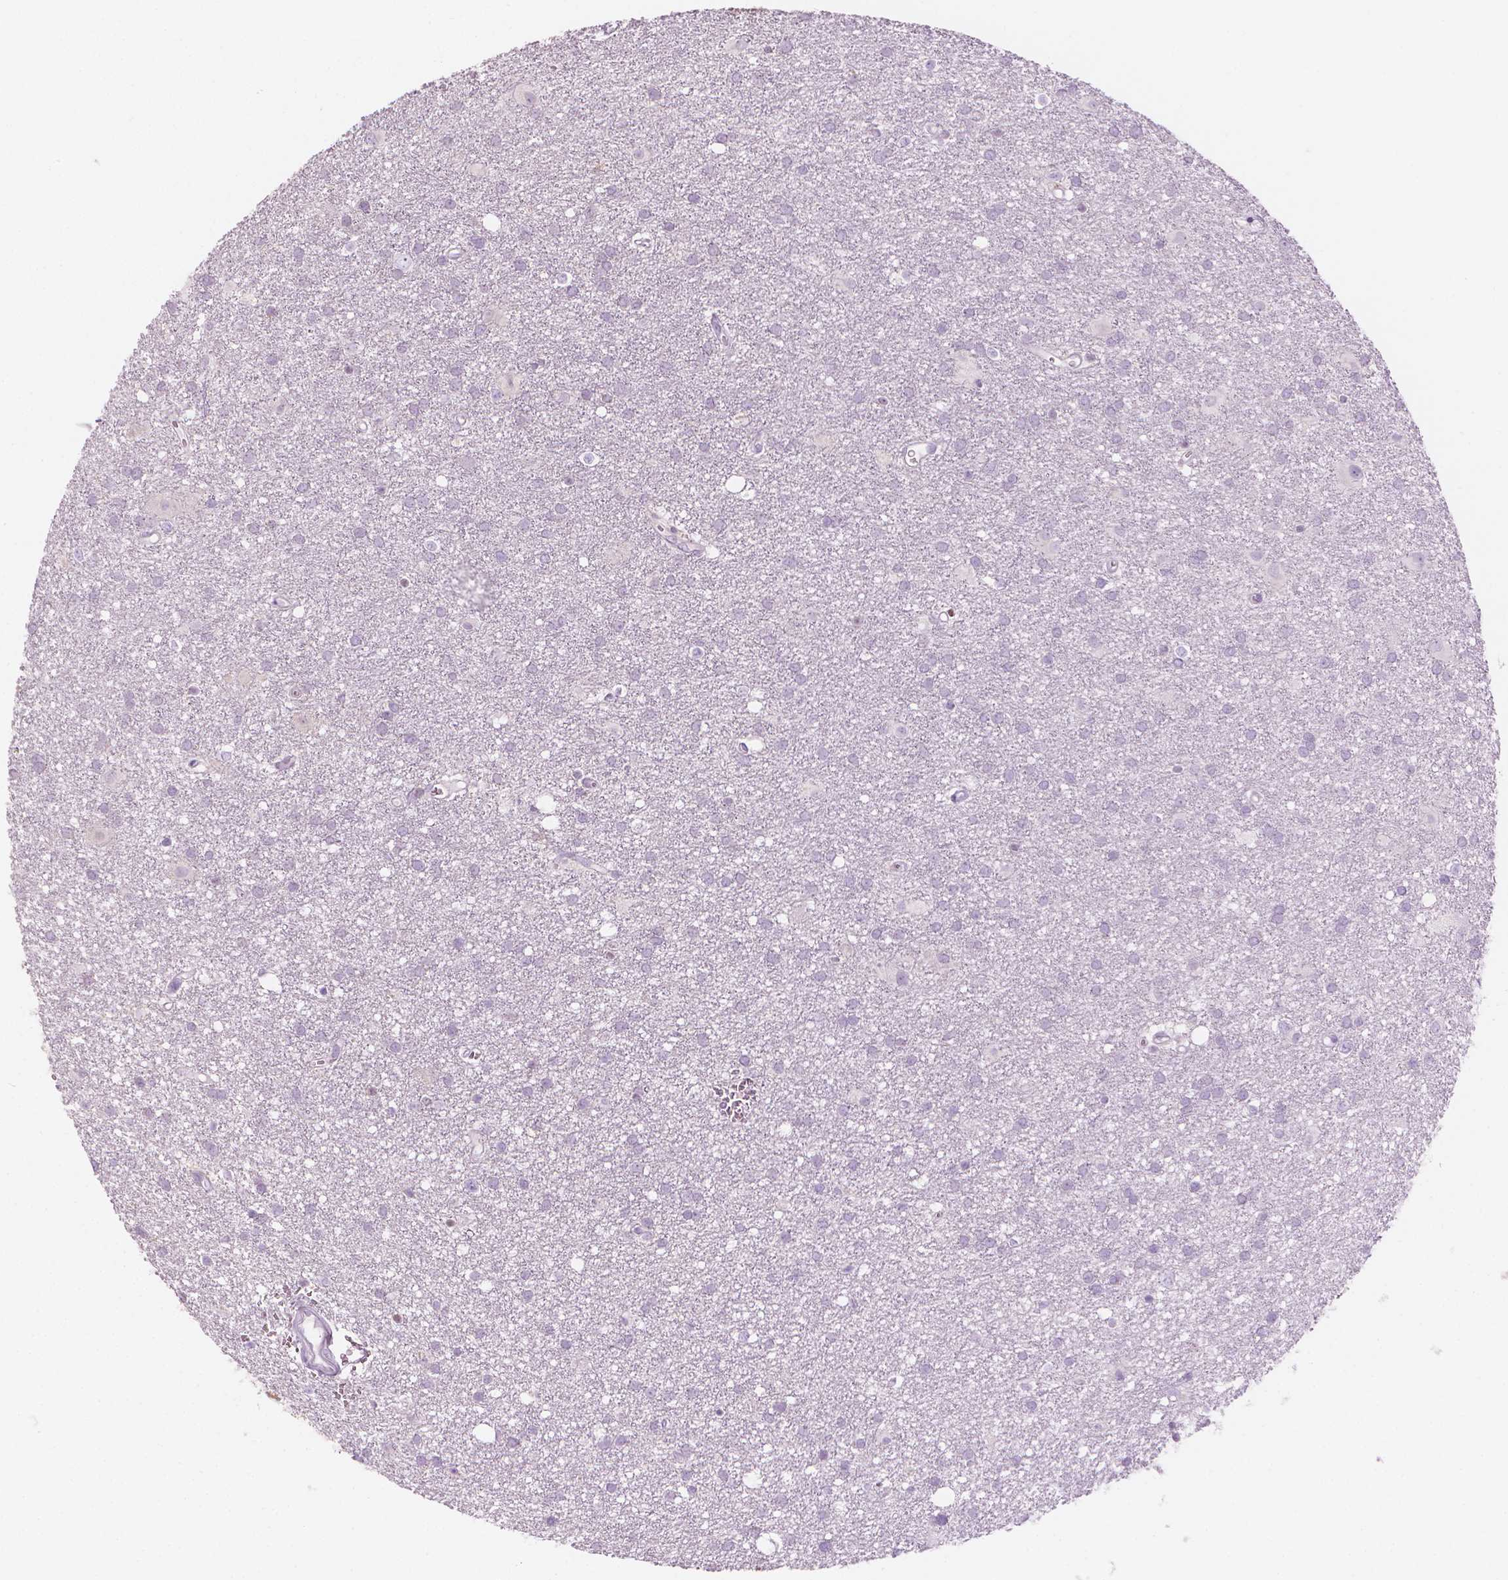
{"staining": {"intensity": "negative", "quantity": "none", "location": "none"}, "tissue": "glioma", "cell_type": "Tumor cells", "image_type": "cancer", "snomed": [{"axis": "morphology", "description": "Glioma, malignant, Low grade"}, {"axis": "topography", "description": "Brain"}], "caption": "Malignant glioma (low-grade) was stained to show a protein in brown. There is no significant expression in tumor cells.", "gene": "SHMT1", "patient": {"sex": "male", "age": 58}}